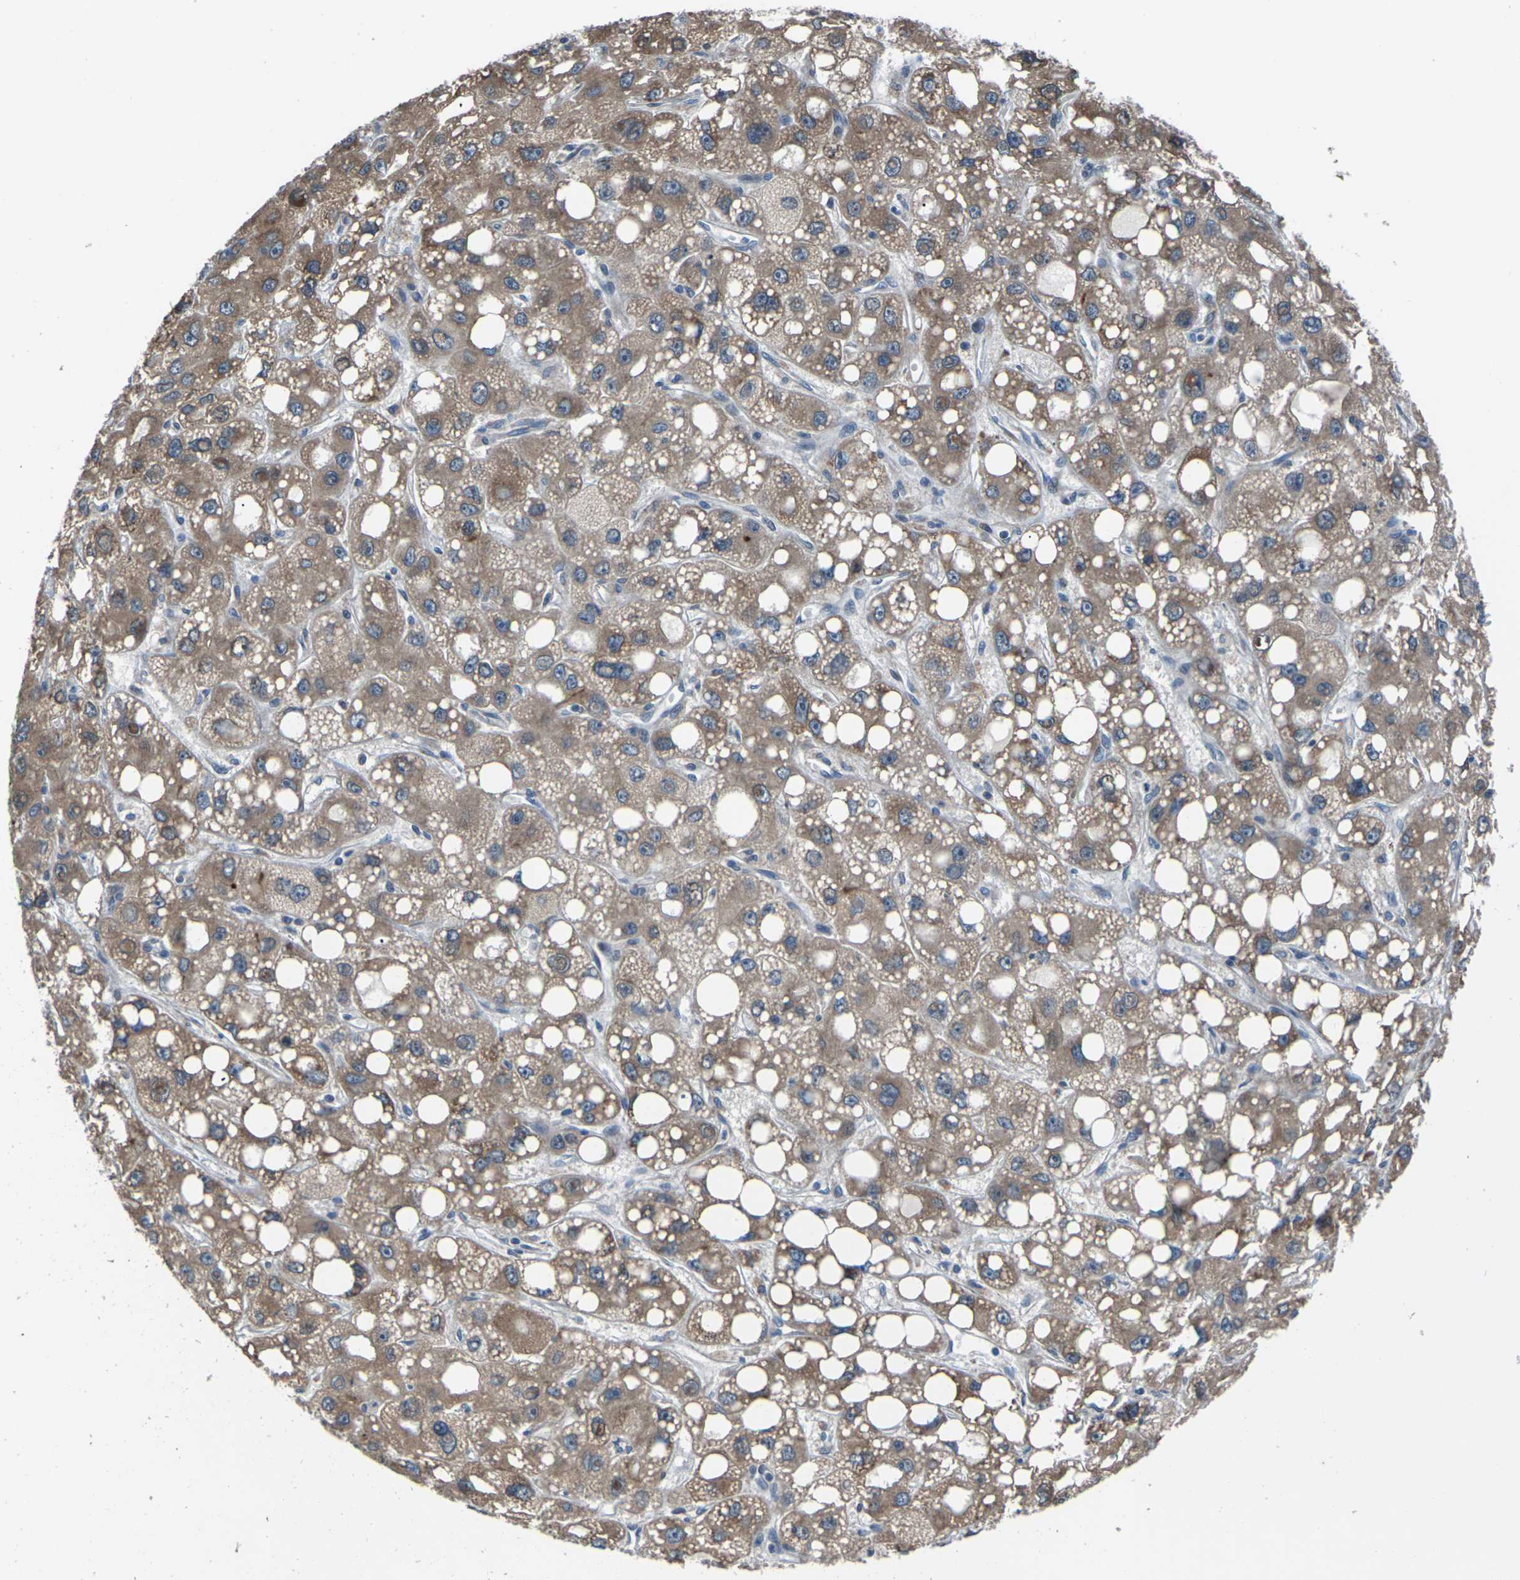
{"staining": {"intensity": "moderate", "quantity": ">75%", "location": "cytoplasmic/membranous"}, "tissue": "liver cancer", "cell_type": "Tumor cells", "image_type": "cancer", "snomed": [{"axis": "morphology", "description": "Carcinoma, Hepatocellular, NOS"}, {"axis": "topography", "description": "Liver"}], "caption": "IHC photomicrograph of neoplastic tissue: human liver hepatocellular carcinoma stained using immunohistochemistry (IHC) shows medium levels of moderate protein expression localized specifically in the cytoplasmic/membranous of tumor cells, appearing as a cytoplasmic/membranous brown color.", "gene": "GABRP", "patient": {"sex": "male", "age": 55}}